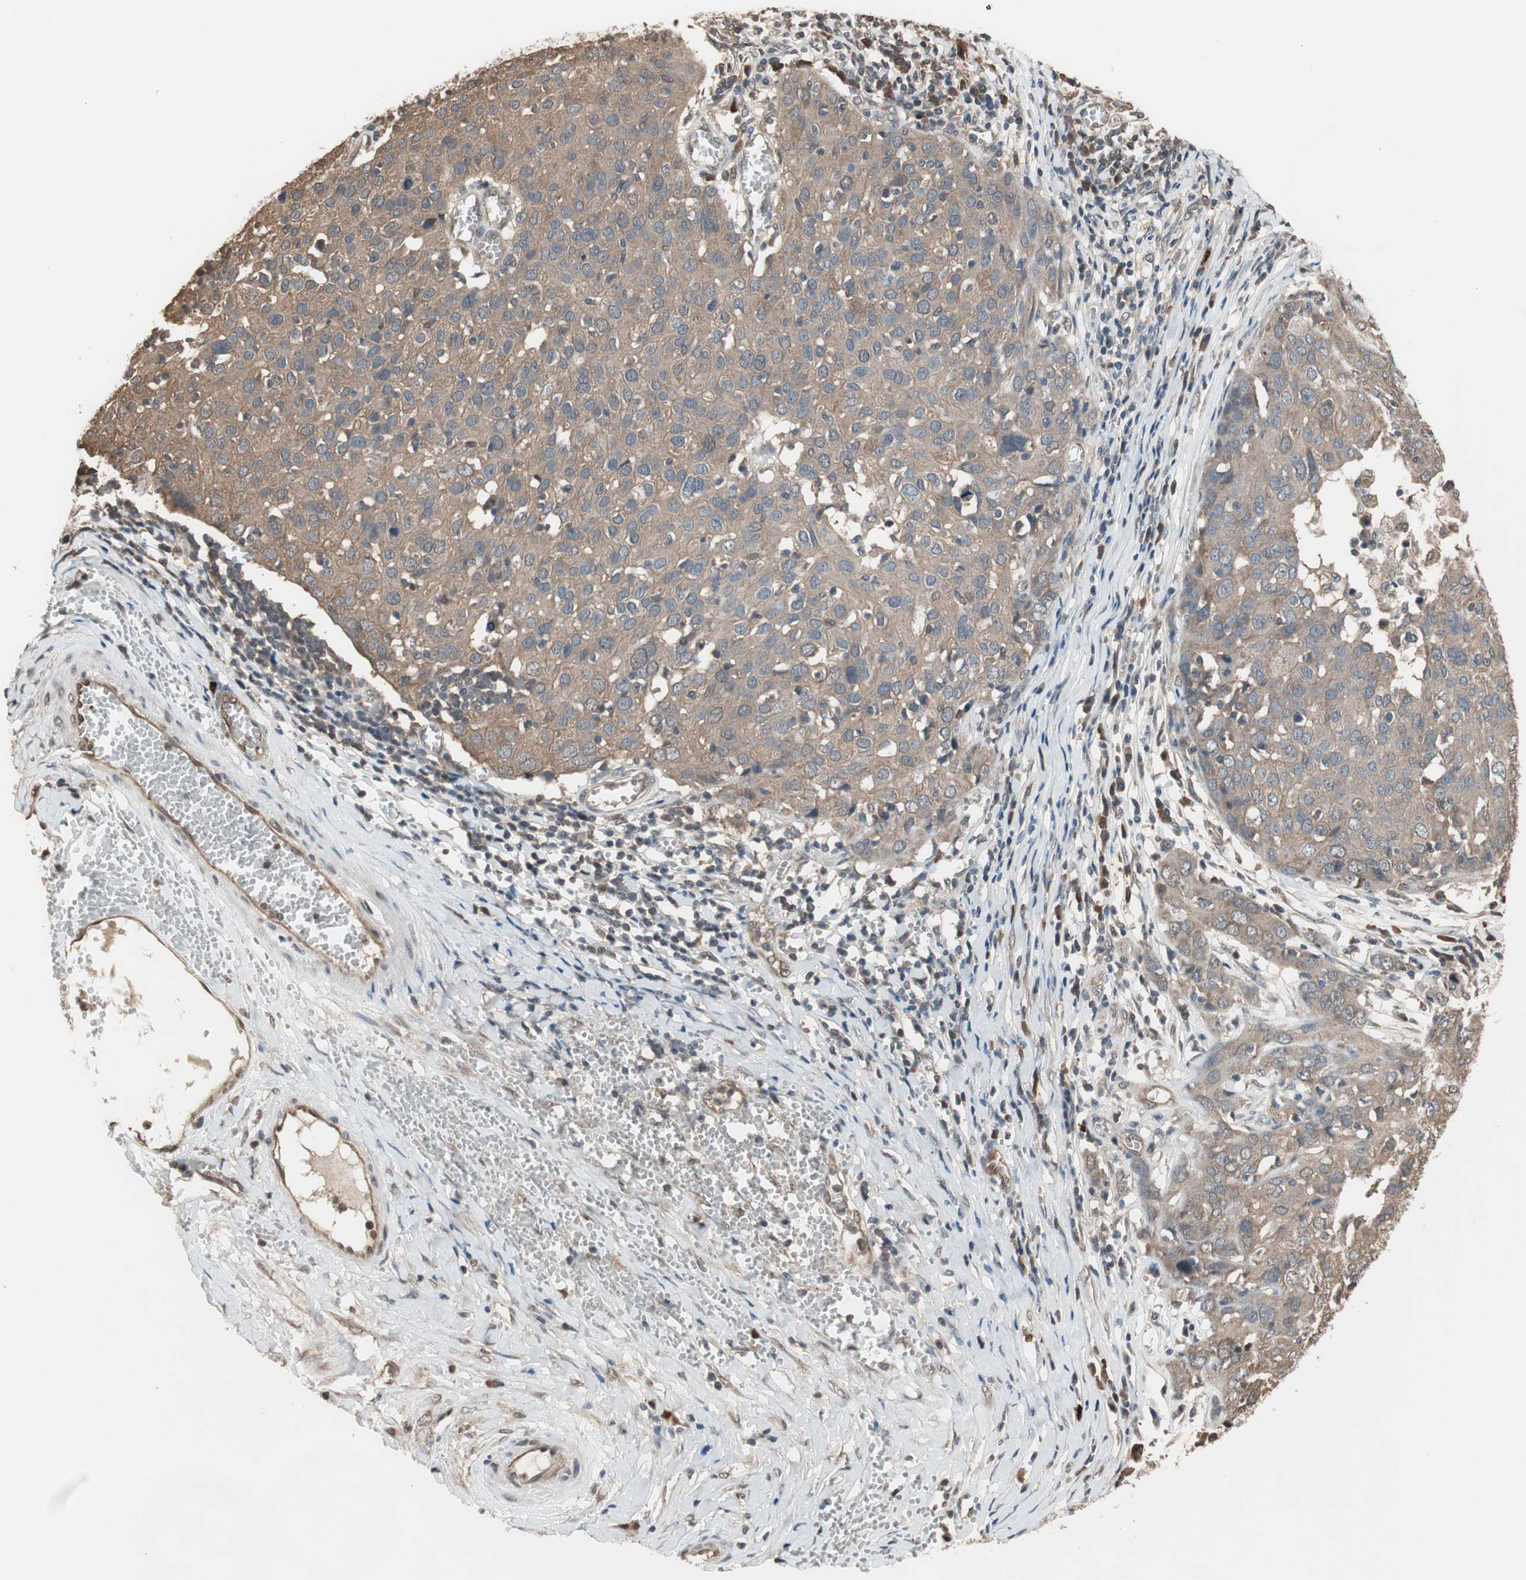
{"staining": {"intensity": "weak", "quantity": ">75%", "location": "cytoplasmic/membranous"}, "tissue": "ovarian cancer", "cell_type": "Tumor cells", "image_type": "cancer", "snomed": [{"axis": "morphology", "description": "Carcinoma, endometroid"}, {"axis": "topography", "description": "Ovary"}], "caption": "Immunohistochemical staining of human ovarian cancer (endometroid carcinoma) displays weak cytoplasmic/membranous protein expression in about >75% of tumor cells.", "gene": "PNPLA7", "patient": {"sex": "female", "age": 50}}